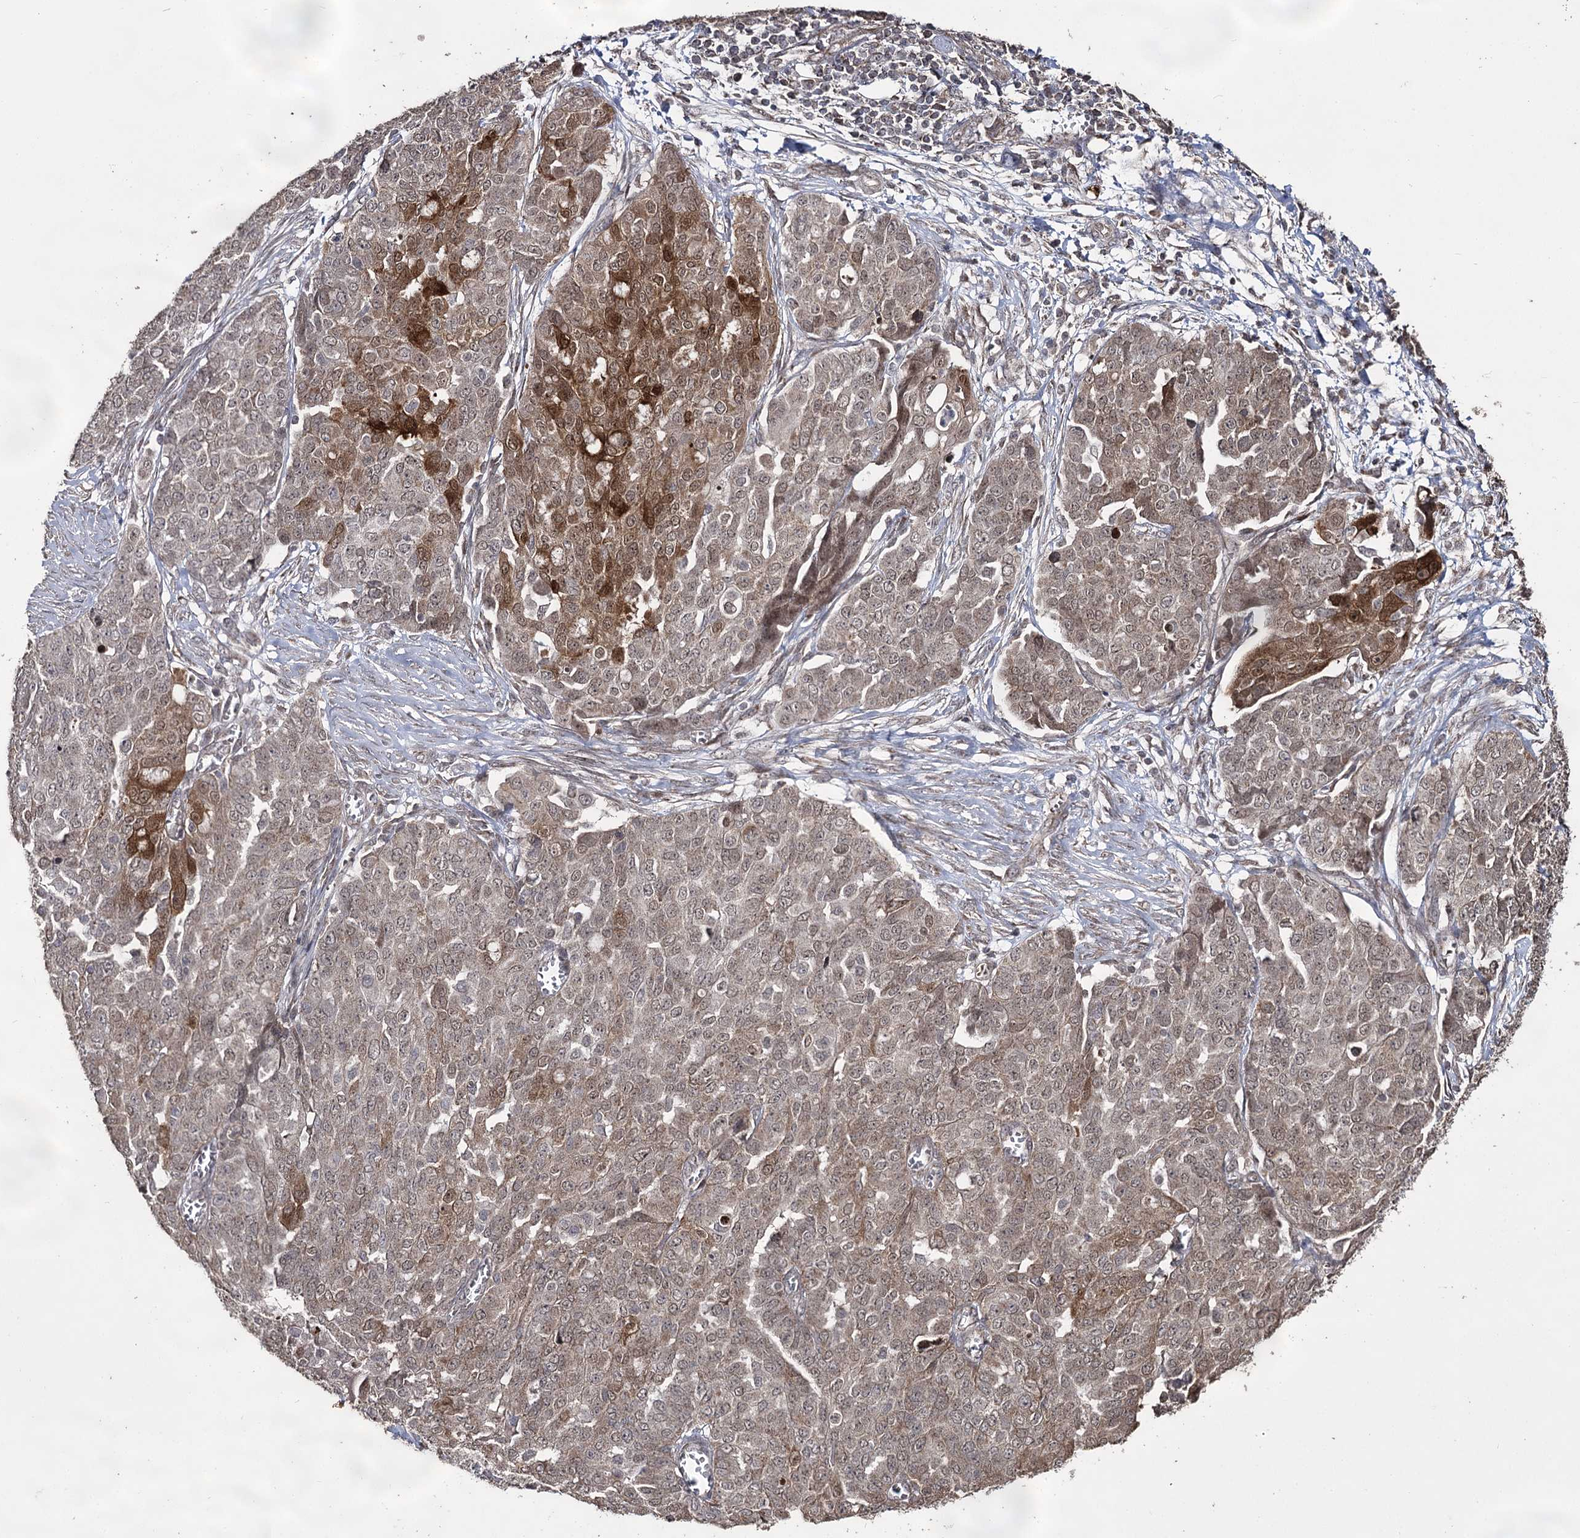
{"staining": {"intensity": "weak", "quantity": ">75%", "location": "cytoplasmic/membranous,nuclear"}, "tissue": "ovarian cancer", "cell_type": "Tumor cells", "image_type": "cancer", "snomed": [{"axis": "morphology", "description": "Cystadenocarcinoma, serous, NOS"}, {"axis": "topography", "description": "Soft tissue"}, {"axis": "topography", "description": "Ovary"}], "caption": "Ovarian serous cystadenocarcinoma stained with DAB (3,3'-diaminobenzidine) immunohistochemistry demonstrates low levels of weak cytoplasmic/membranous and nuclear staining in about >75% of tumor cells. The protein of interest is stained brown, and the nuclei are stained in blue (DAB (3,3'-diaminobenzidine) IHC with brightfield microscopy, high magnification).", "gene": "ACTR6", "patient": {"sex": "female", "age": 57}}